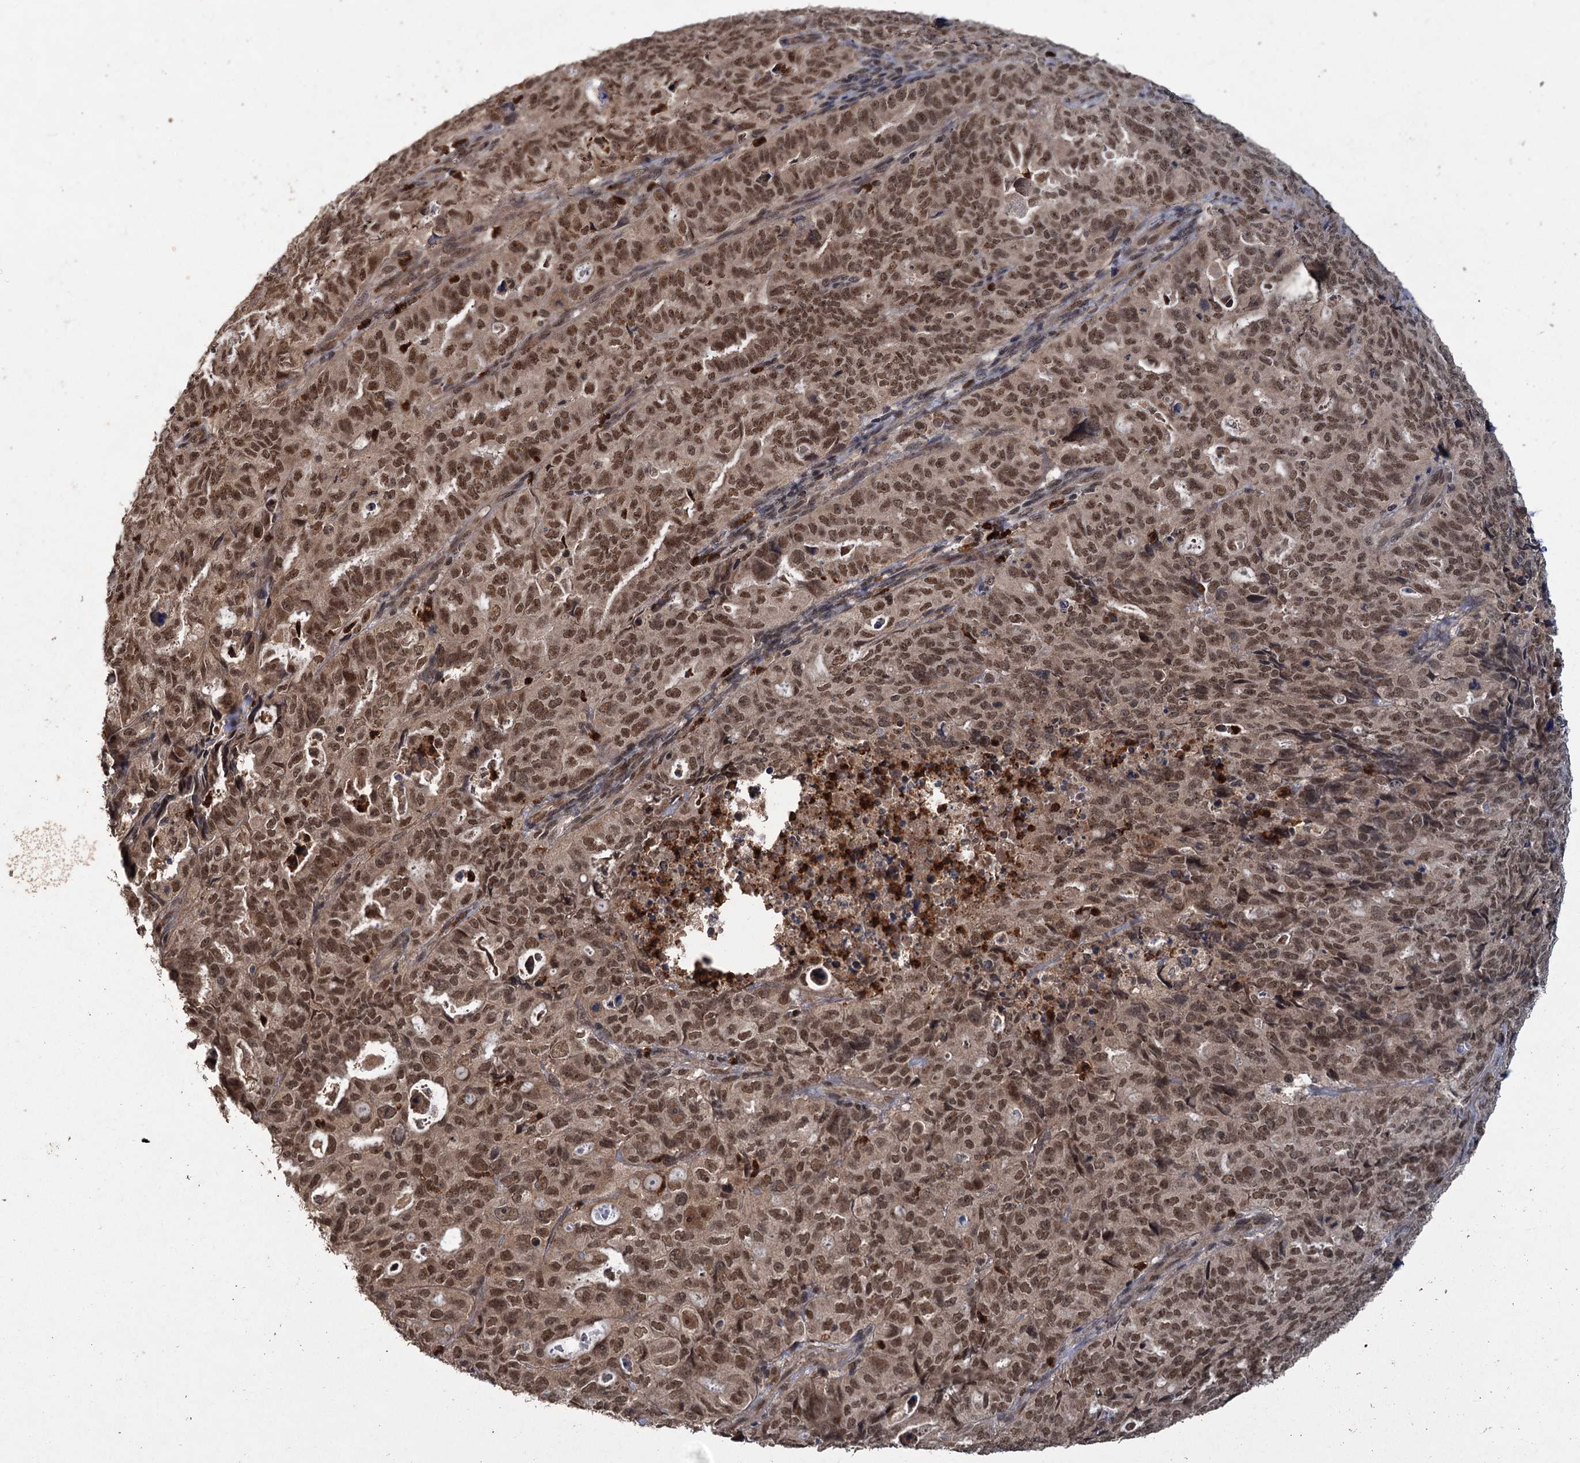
{"staining": {"intensity": "strong", "quantity": ">75%", "location": "nuclear"}, "tissue": "endometrial cancer", "cell_type": "Tumor cells", "image_type": "cancer", "snomed": [{"axis": "morphology", "description": "Adenocarcinoma, NOS"}, {"axis": "topography", "description": "Endometrium"}], "caption": "Human adenocarcinoma (endometrial) stained with a brown dye reveals strong nuclear positive staining in approximately >75% of tumor cells.", "gene": "KANSL2", "patient": {"sex": "female", "age": 65}}